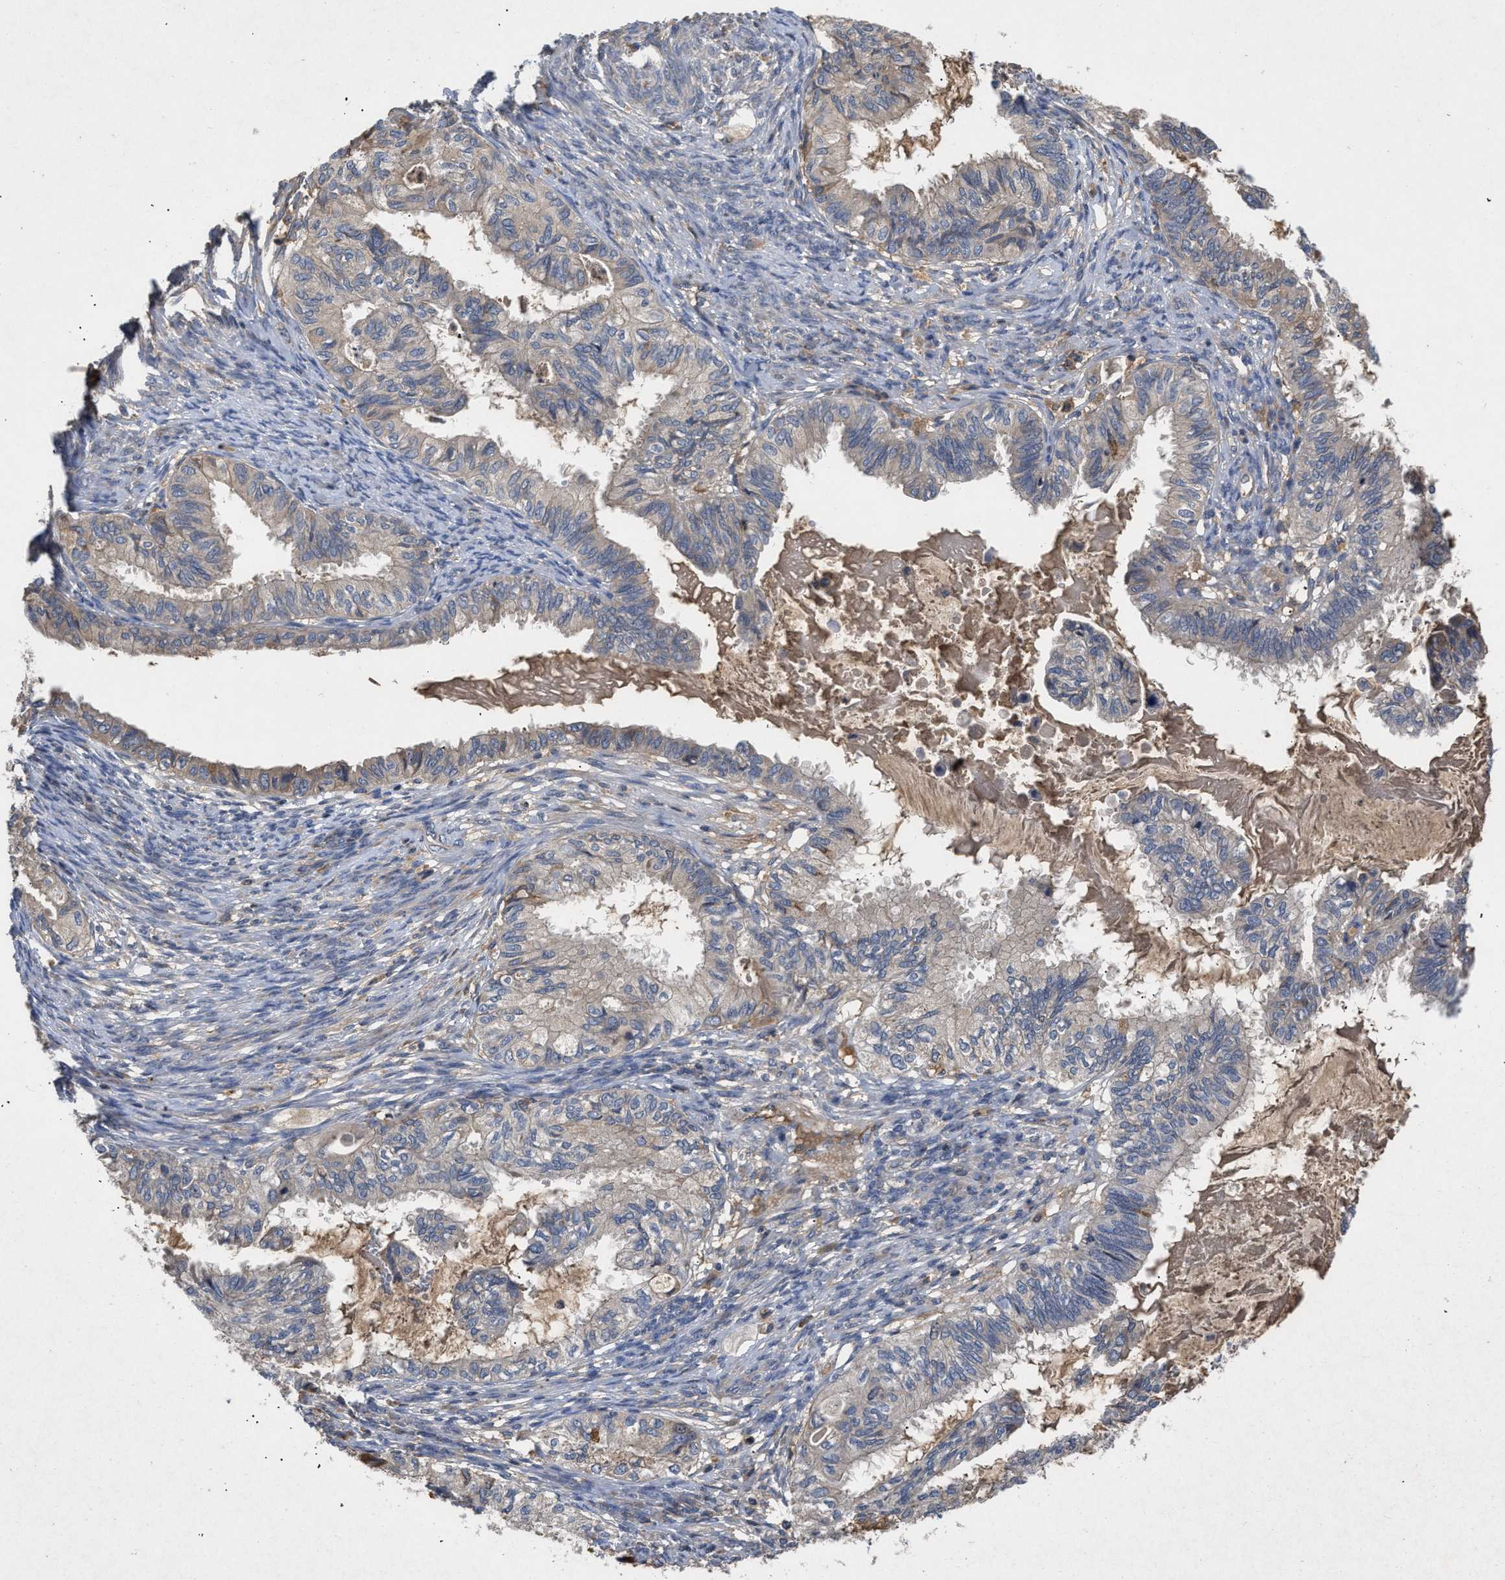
{"staining": {"intensity": "weak", "quantity": "25%-75%", "location": "cytoplasmic/membranous"}, "tissue": "cervical cancer", "cell_type": "Tumor cells", "image_type": "cancer", "snomed": [{"axis": "morphology", "description": "Normal tissue, NOS"}, {"axis": "morphology", "description": "Adenocarcinoma, NOS"}, {"axis": "topography", "description": "Cervix"}, {"axis": "topography", "description": "Endometrium"}], "caption": "Immunohistochemistry of human cervical cancer (adenocarcinoma) shows low levels of weak cytoplasmic/membranous staining in approximately 25%-75% of tumor cells.", "gene": "VPS4A", "patient": {"sex": "female", "age": 86}}